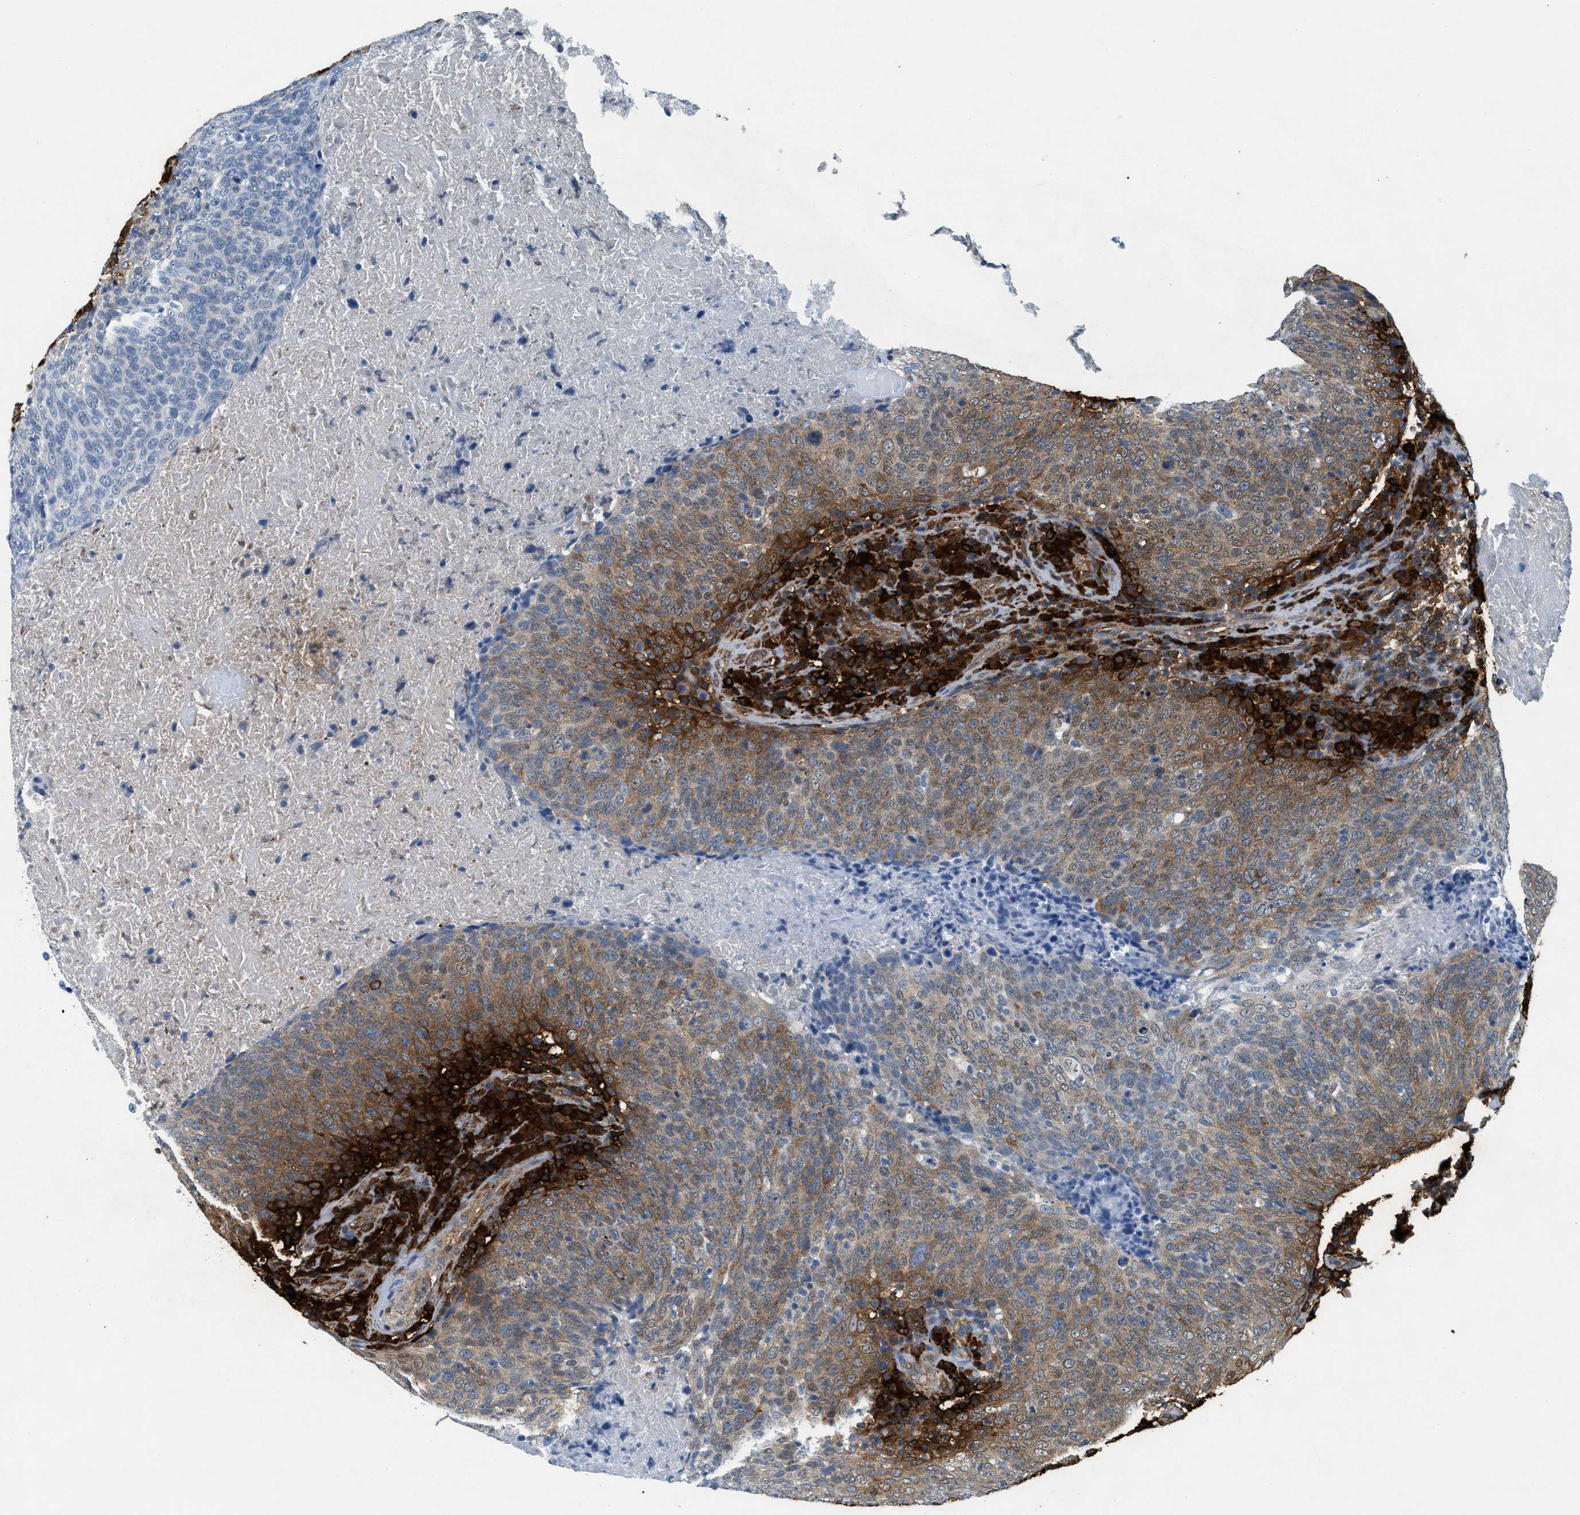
{"staining": {"intensity": "moderate", "quantity": "25%-75%", "location": "cytoplasmic/membranous"}, "tissue": "head and neck cancer", "cell_type": "Tumor cells", "image_type": "cancer", "snomed": [{"axis": "morphology", "description": "Squamous cell carcinoma, NOS"}, {"axis": "morphology", "description": "Squamous cell carcinoma, metastatic, NOS"}, {"axis": "topography", "description": "Lymph node"}, {"axis": "topography", "description": "Head-Neck"}], "caption": "Head and neck cancer stained with a protein marker displays moderate staining in tumor cells.", "gene": "TPSAB1", "patient": {"sex": "male", "age": 62}}